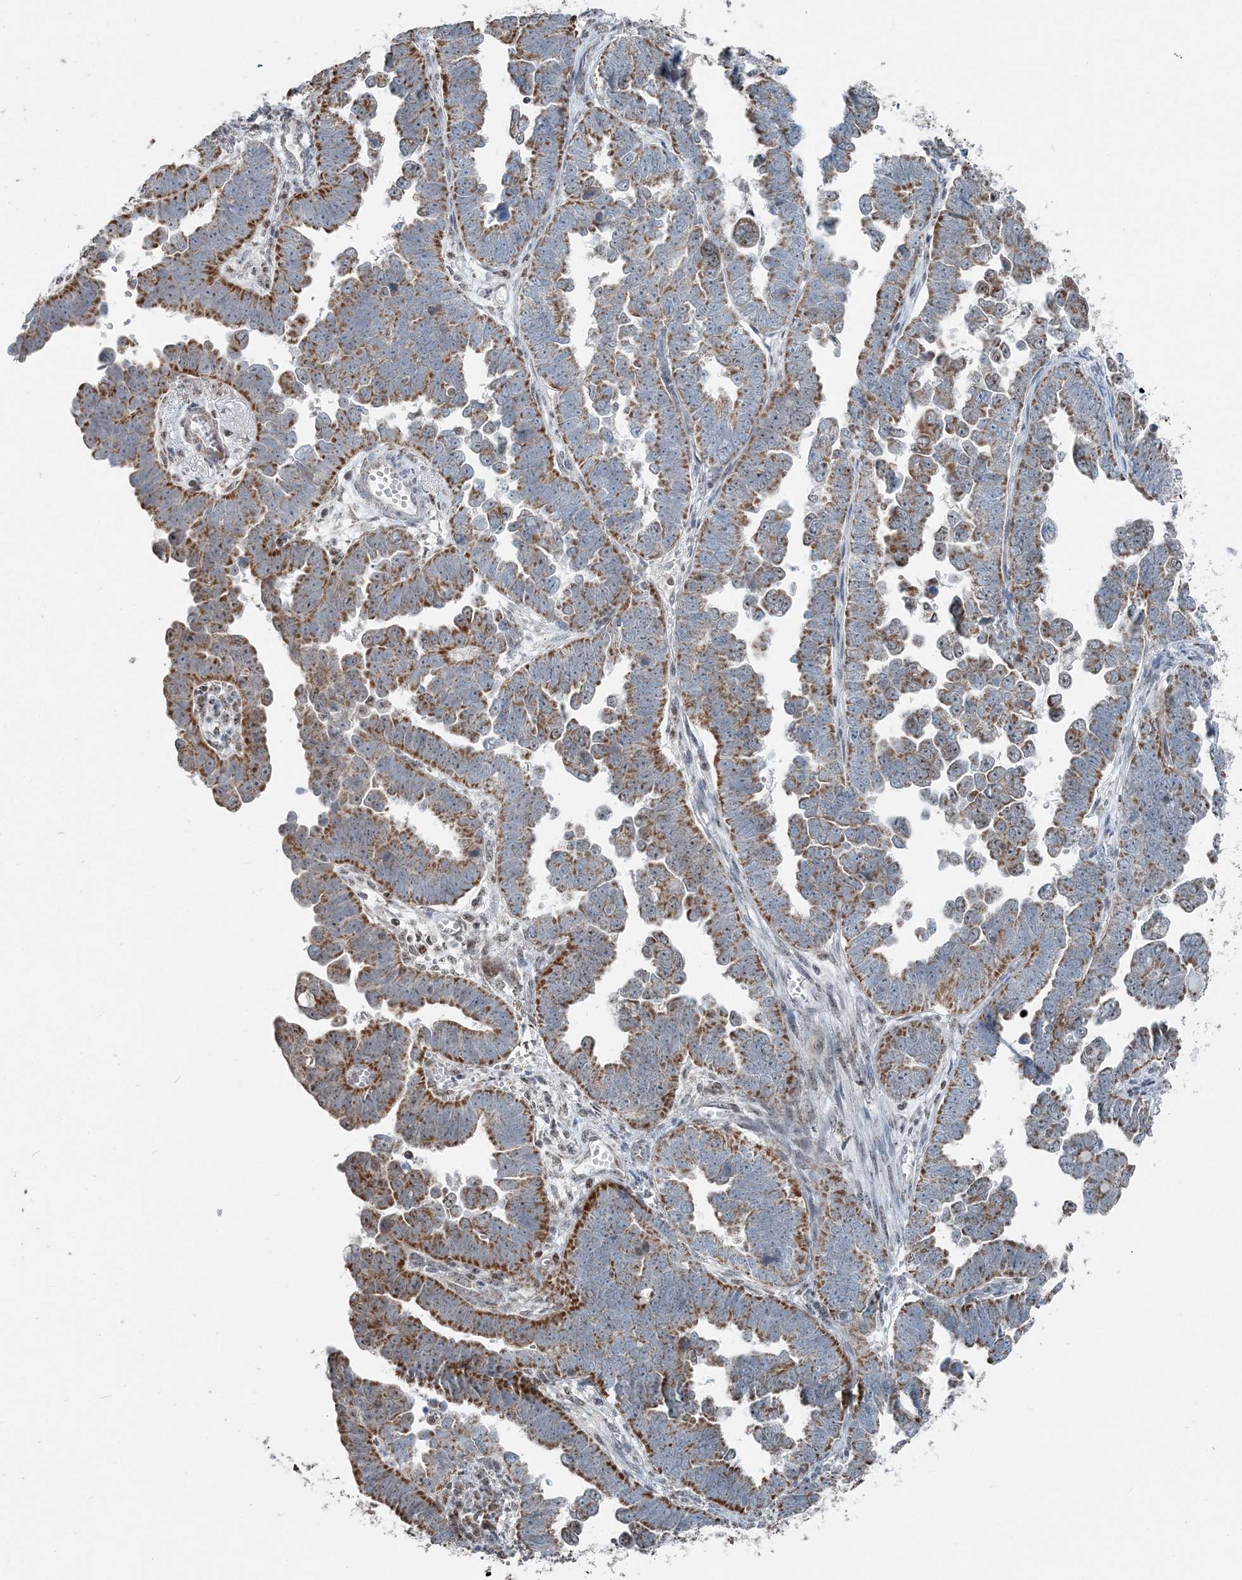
{"staining": {"intensity": "strong", "quantity": ">75%", "location": "cytoplasmic/membranous"}, "tissue": "endometrial cancer", "cell_type": "Tumor cells", "image_type": "cancer", "snomed": [{"axis": "morphology", "description": "Adenocarcinoma, NOS"}, {"axis": "topography", "description": "Endometrium"}], "caption": "Endometrial adenocarcinoma stained with DAB IHC demonstrates high levels of strong cytoplasmic/membranous staining in about >75% of tumor cells.", "gene": "SUCLG1", "patient": {"sex": "female", "age": 75}}